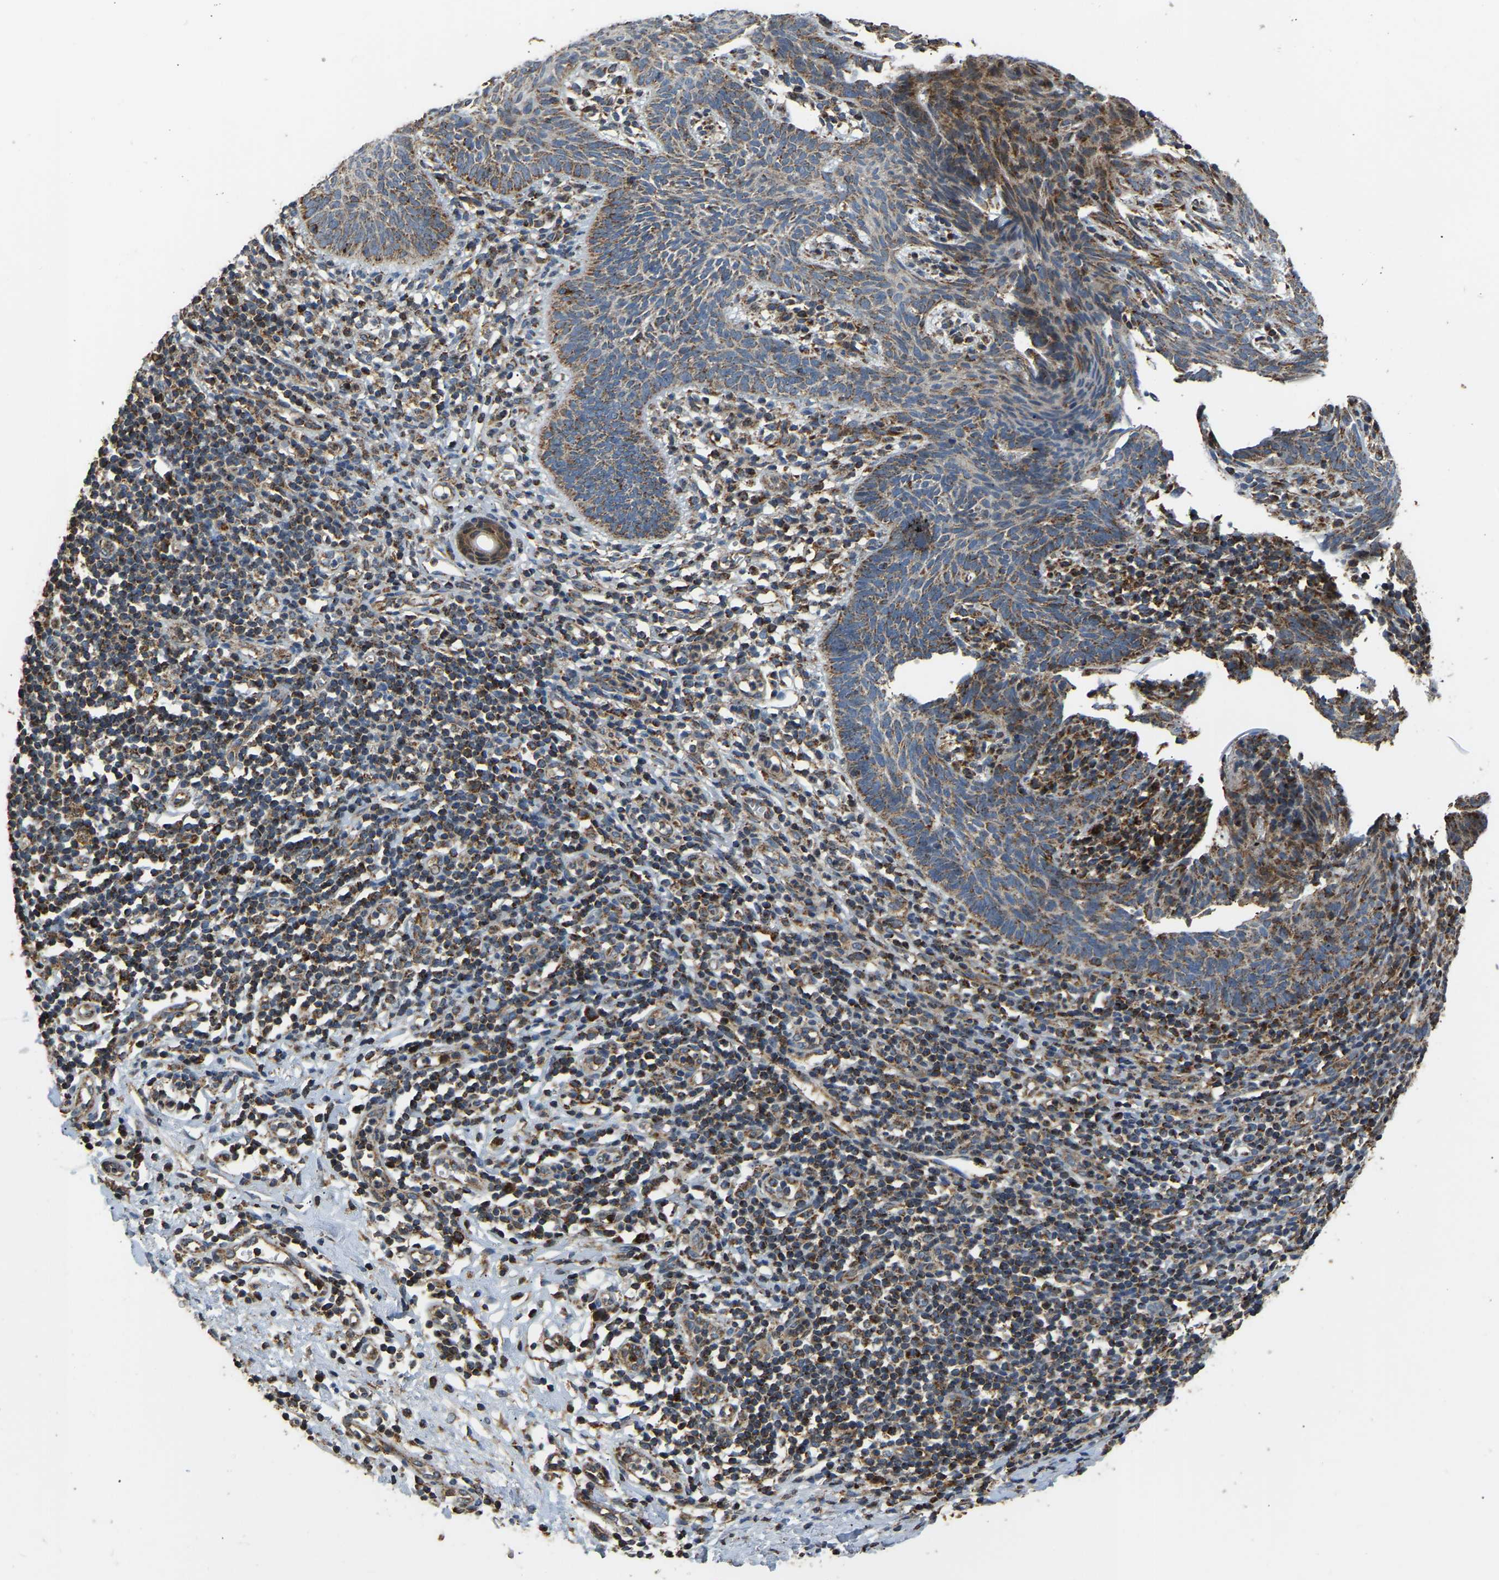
{"staining": {"intensity": "moderate", "quantity": "25%-75%", "location": "cytoplasmic/membranous"}, "tissue": "skin cancer", "cell_type": "Tumor cells", "image_type": "cancer", "snomed": [{"axis": "morphology", "description": "Basal cell carcinoma"}, {"axis": "topography", "description": "Skin"}], "caption": "A brown stain shows moderate cytoplasmic/membranous positivity of a protein in basal cell carcinoma (skin) tumor cells.", "gene": "TUFM", "patient": {"sex": "male", "age": 60}}